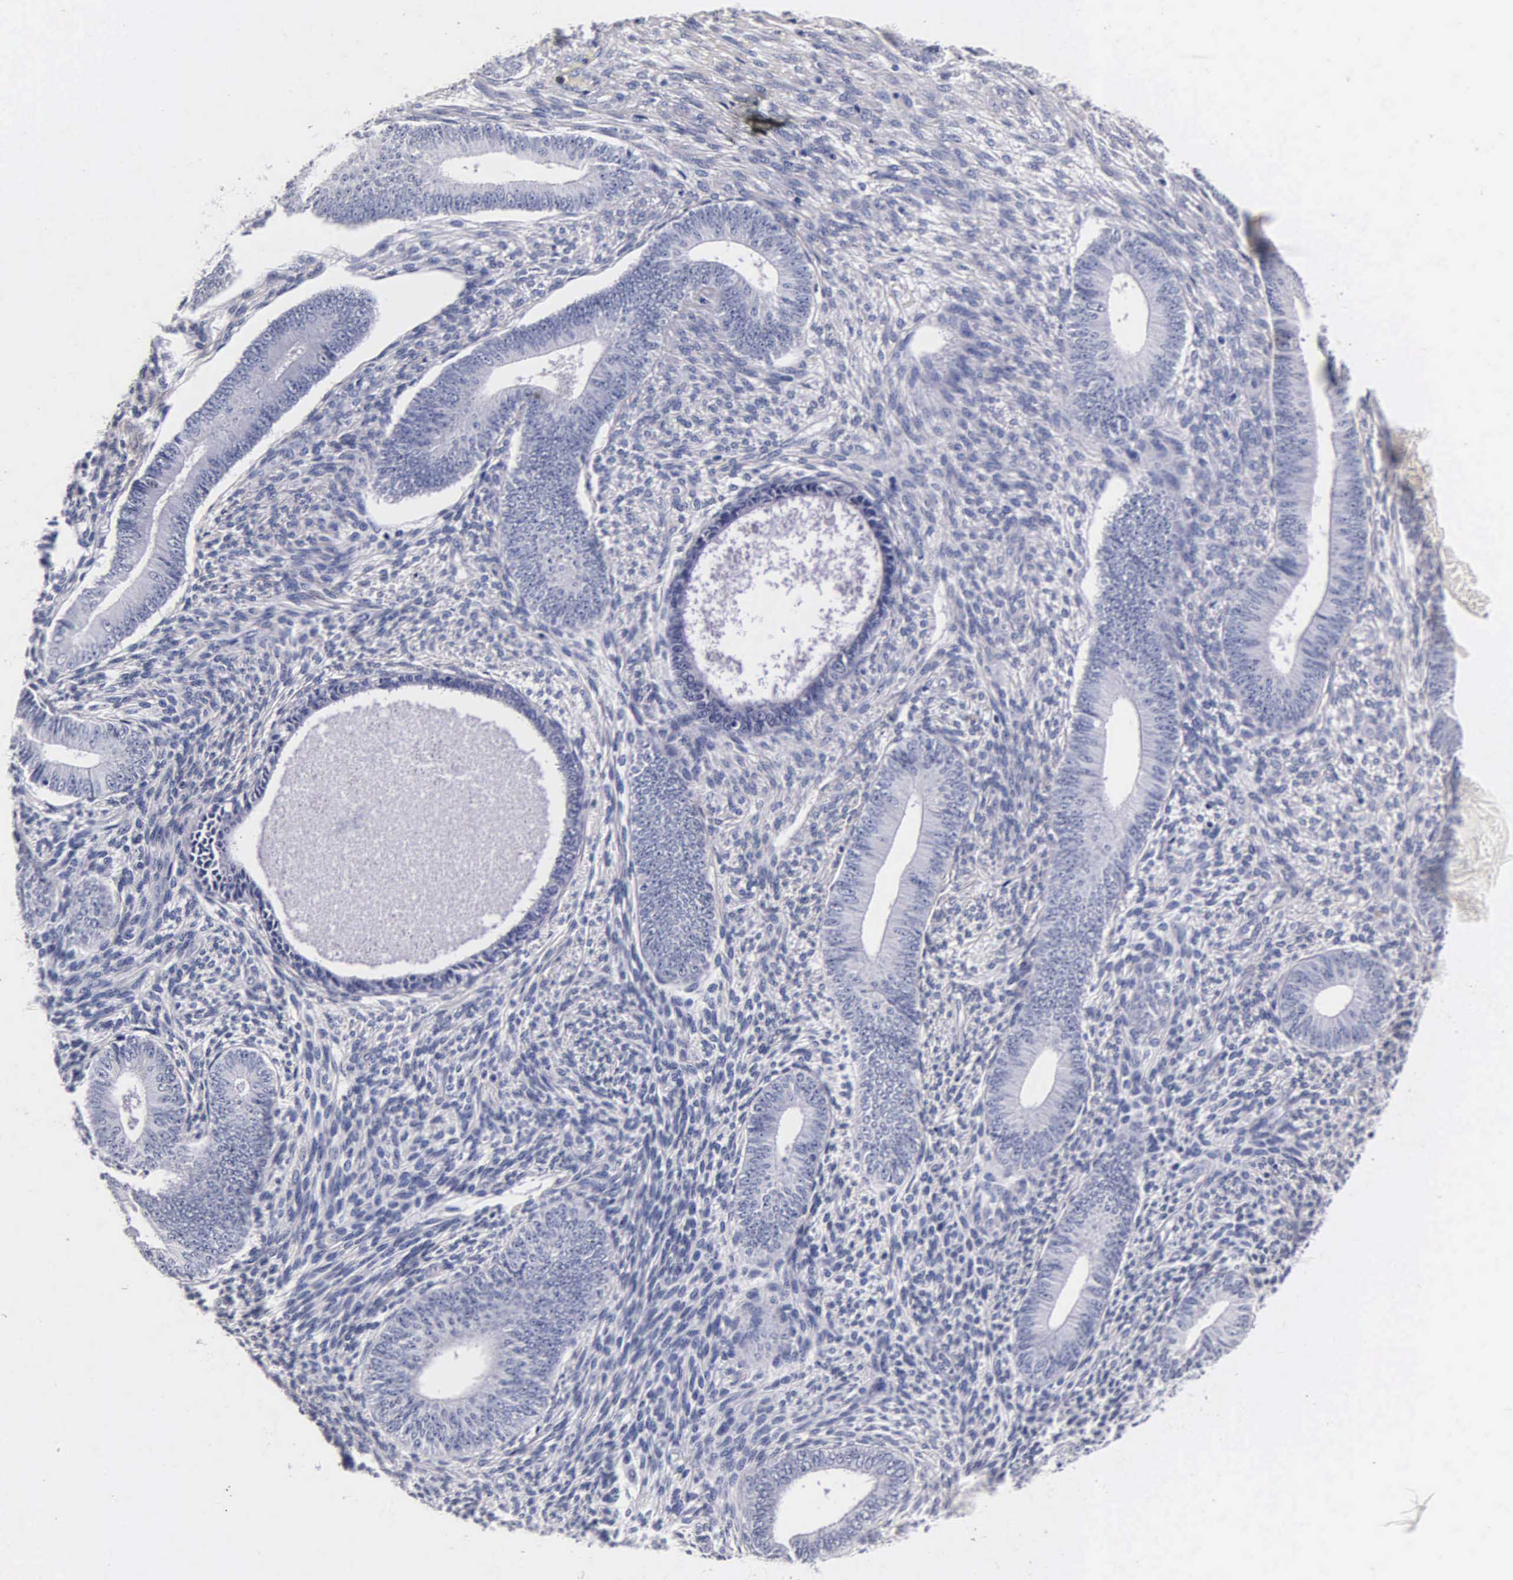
{"staining": {"intensity": "negative", "quantity": "none", "location": "none"}, "tissue": "endometrium", "cell_type": "Cells in endometrial stroma", "image_type": "normal", "snomed": [{"axis": "morphology", "description": "Normal tissue, NOS"}, {"axis": "topography", "description": "Endometrium"}], "caption": "Cells in endometrial stroma show no significant expression in unremarkable endometrium.", "gene": "MB", "patient": {"sex": "female", "age": 82}}